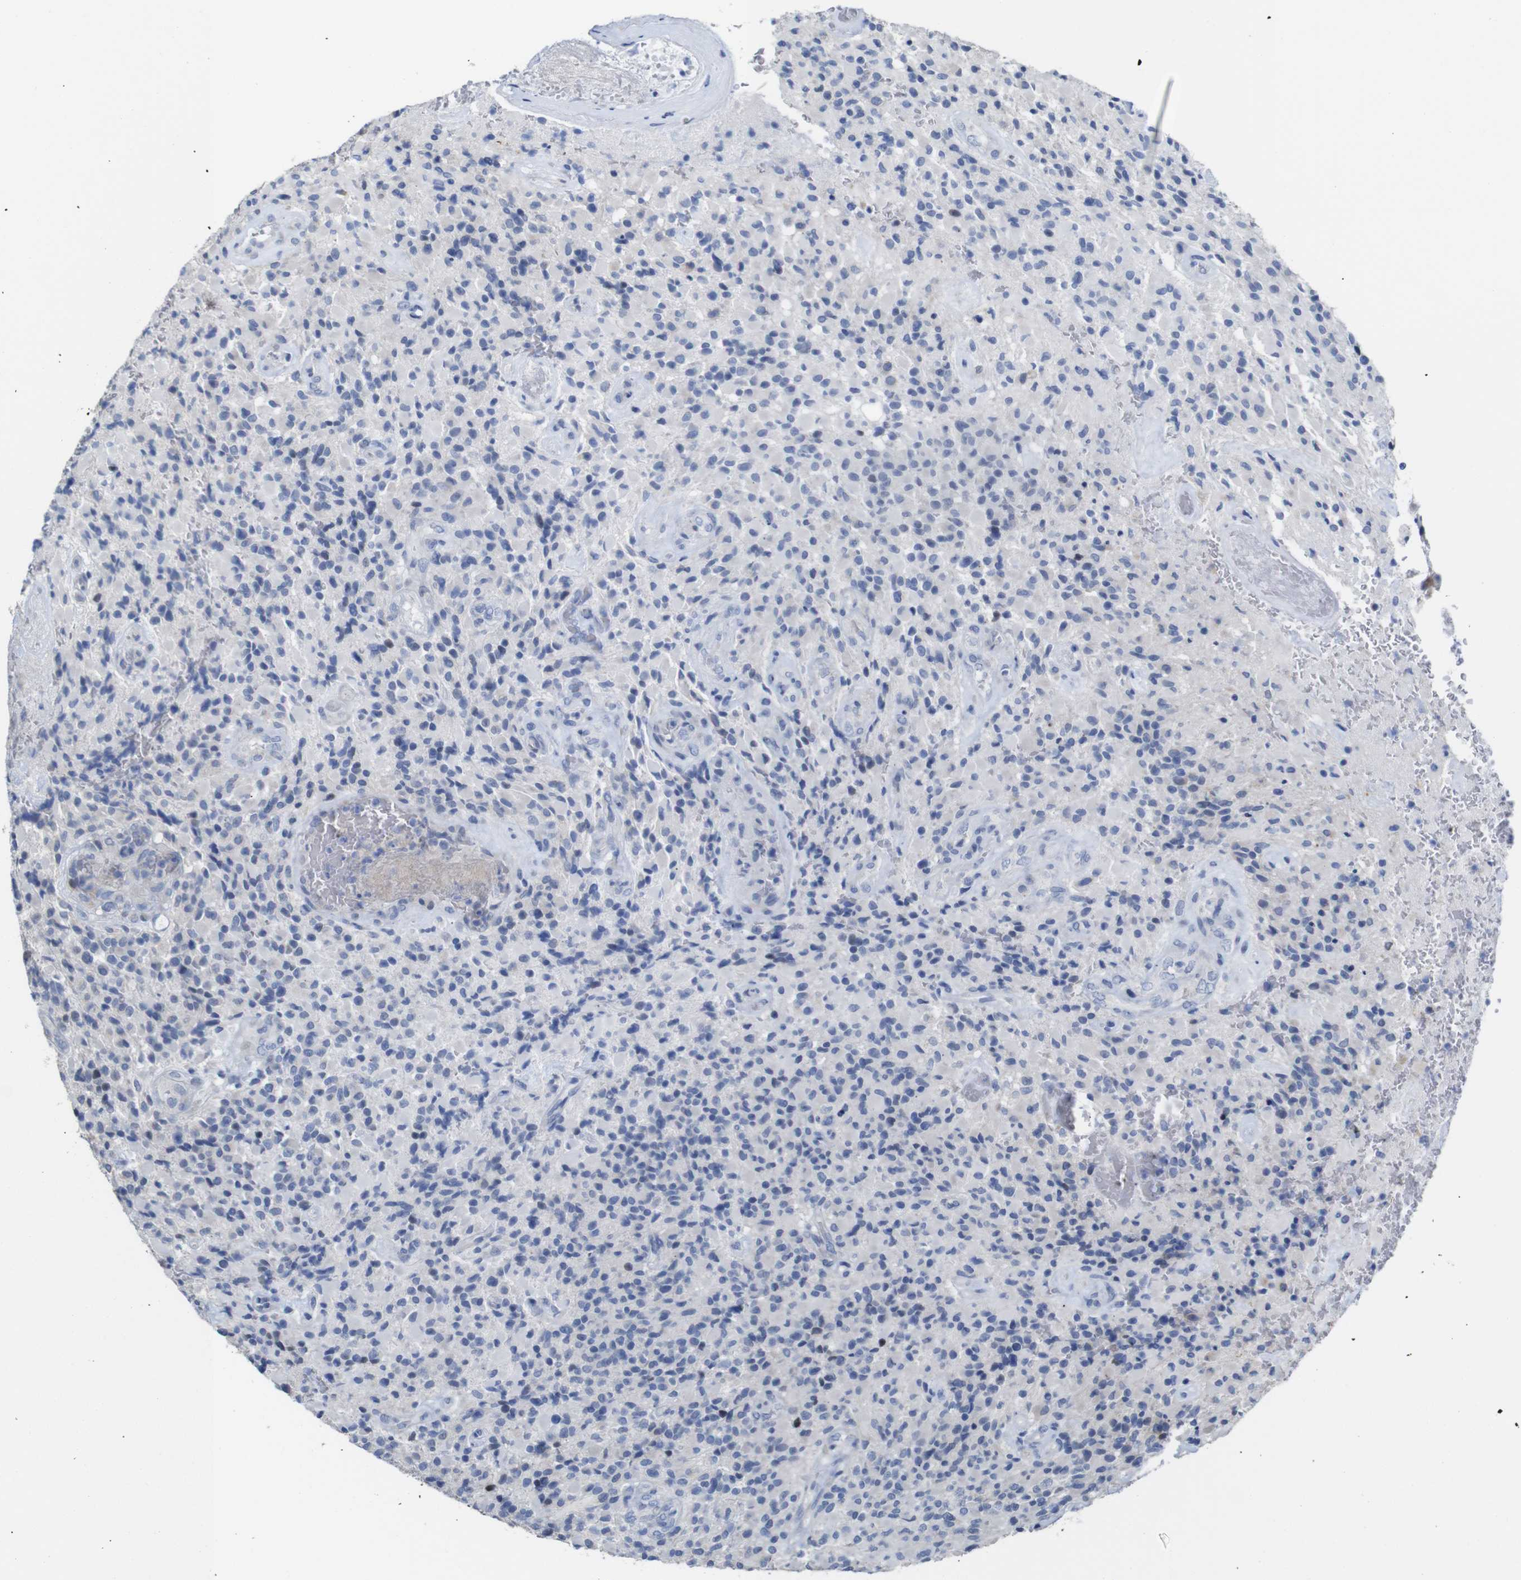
{"staining": {"intensity": "negative", "quantity": "none", "location": "none"}, "tissue": "glioma", "cell_type": "Tumor cells", "image_type": "cancer", "snomed": [{"axis": "morphology", "description": "Glioma, malignant, High grade"}, {"axis": "topography", "description": "Brain"}], "caption": "Tumor cells are negative for protein expression in human glioma. The staining is performed using DAB brown chromogen with nuclei counter-stained in using hematoxylin.", "gene": "TCEAL9", "patient": {"sex": "male", "age": 71}}